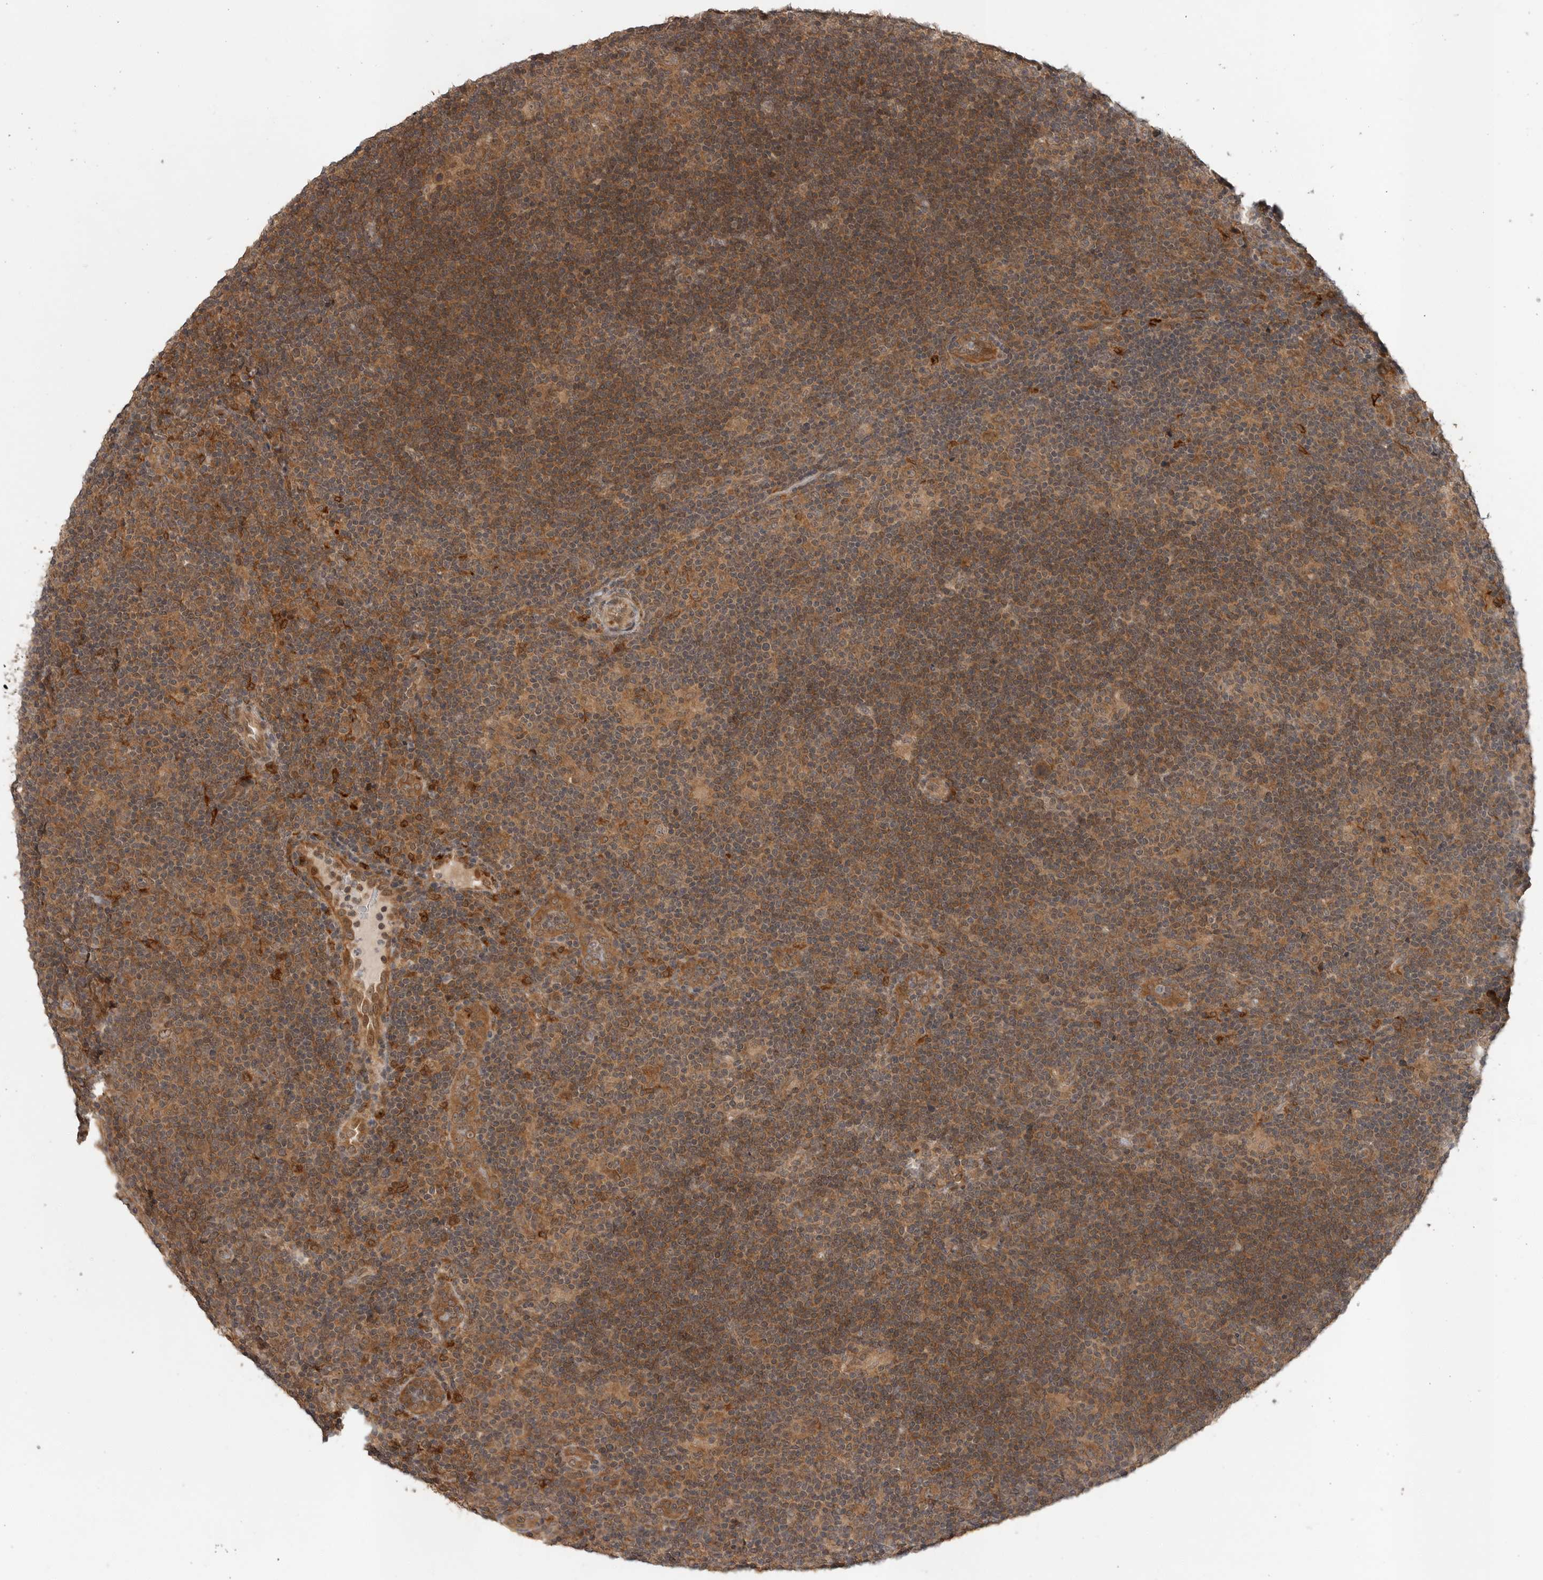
{"staining": {"intensity": "moderate", "quantity": ">75%", "location": "cytoplasmic/membranous"}, "tissue": "lymphoma", "cell_type": "Tumor cells", "image_type": "cancer", "snomed": [{"axis": "morphology", "description": "Hodgkin's disease, NOS"}, {"axis": "topography", "description": "Lymph node"}], "caption": "Tumor cells reveal medium levels of moderate cytoplasmic/membranous positivity in approximately >75% of cells in Hodgkin's disease. The protein is shown in brown color, while the nuclei are stained blue.", "gene": "OSBPL9", "patient": {"sex": "female", "age": 57}}